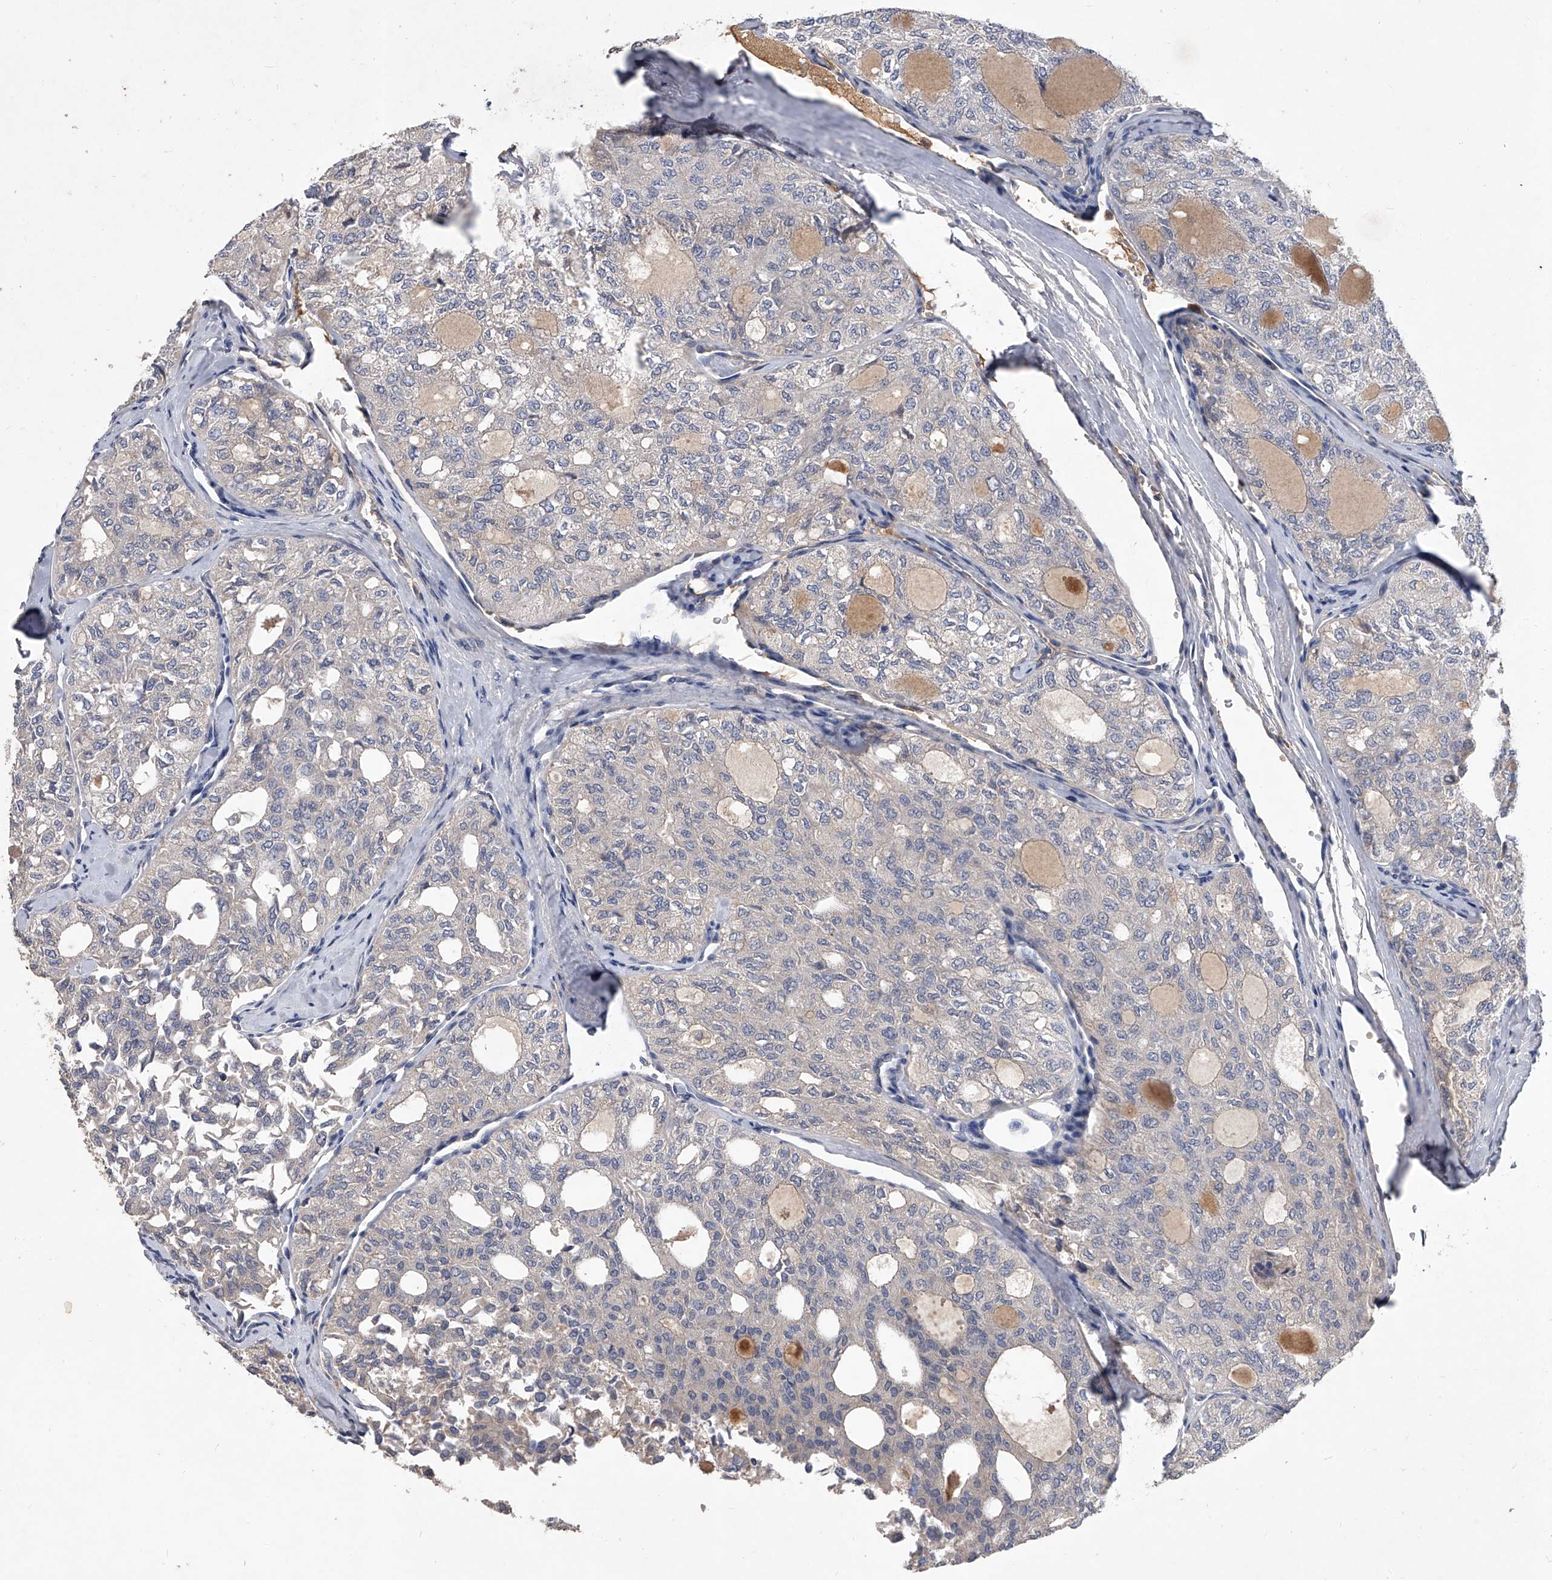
{"staining": {"intensity": "negative", "quantity": "none", "location": "none"}, "tissue": "thyroid cancer", "cell_type": "Tumor cells", "image_type": "cancer", "snomed": [{"axis": "morphology", "description": "Follicular adenoma carcinoma, NOS"}, {"axis": "topography", "description": "Thyroid gland"}], "caption": "DAB (3,3'-diaminobenzidine) immunohistochemical staining of thyroid cancer (follicular adenoma carcinoma) displays no significant positivity in tumor cells. (Brightfield microscopy of DAB (3,3'-diaminobenzidine) immunohistochemistry at high magnification).", "gene": "C5", "patient": {"sex": "male", "age": 75}}